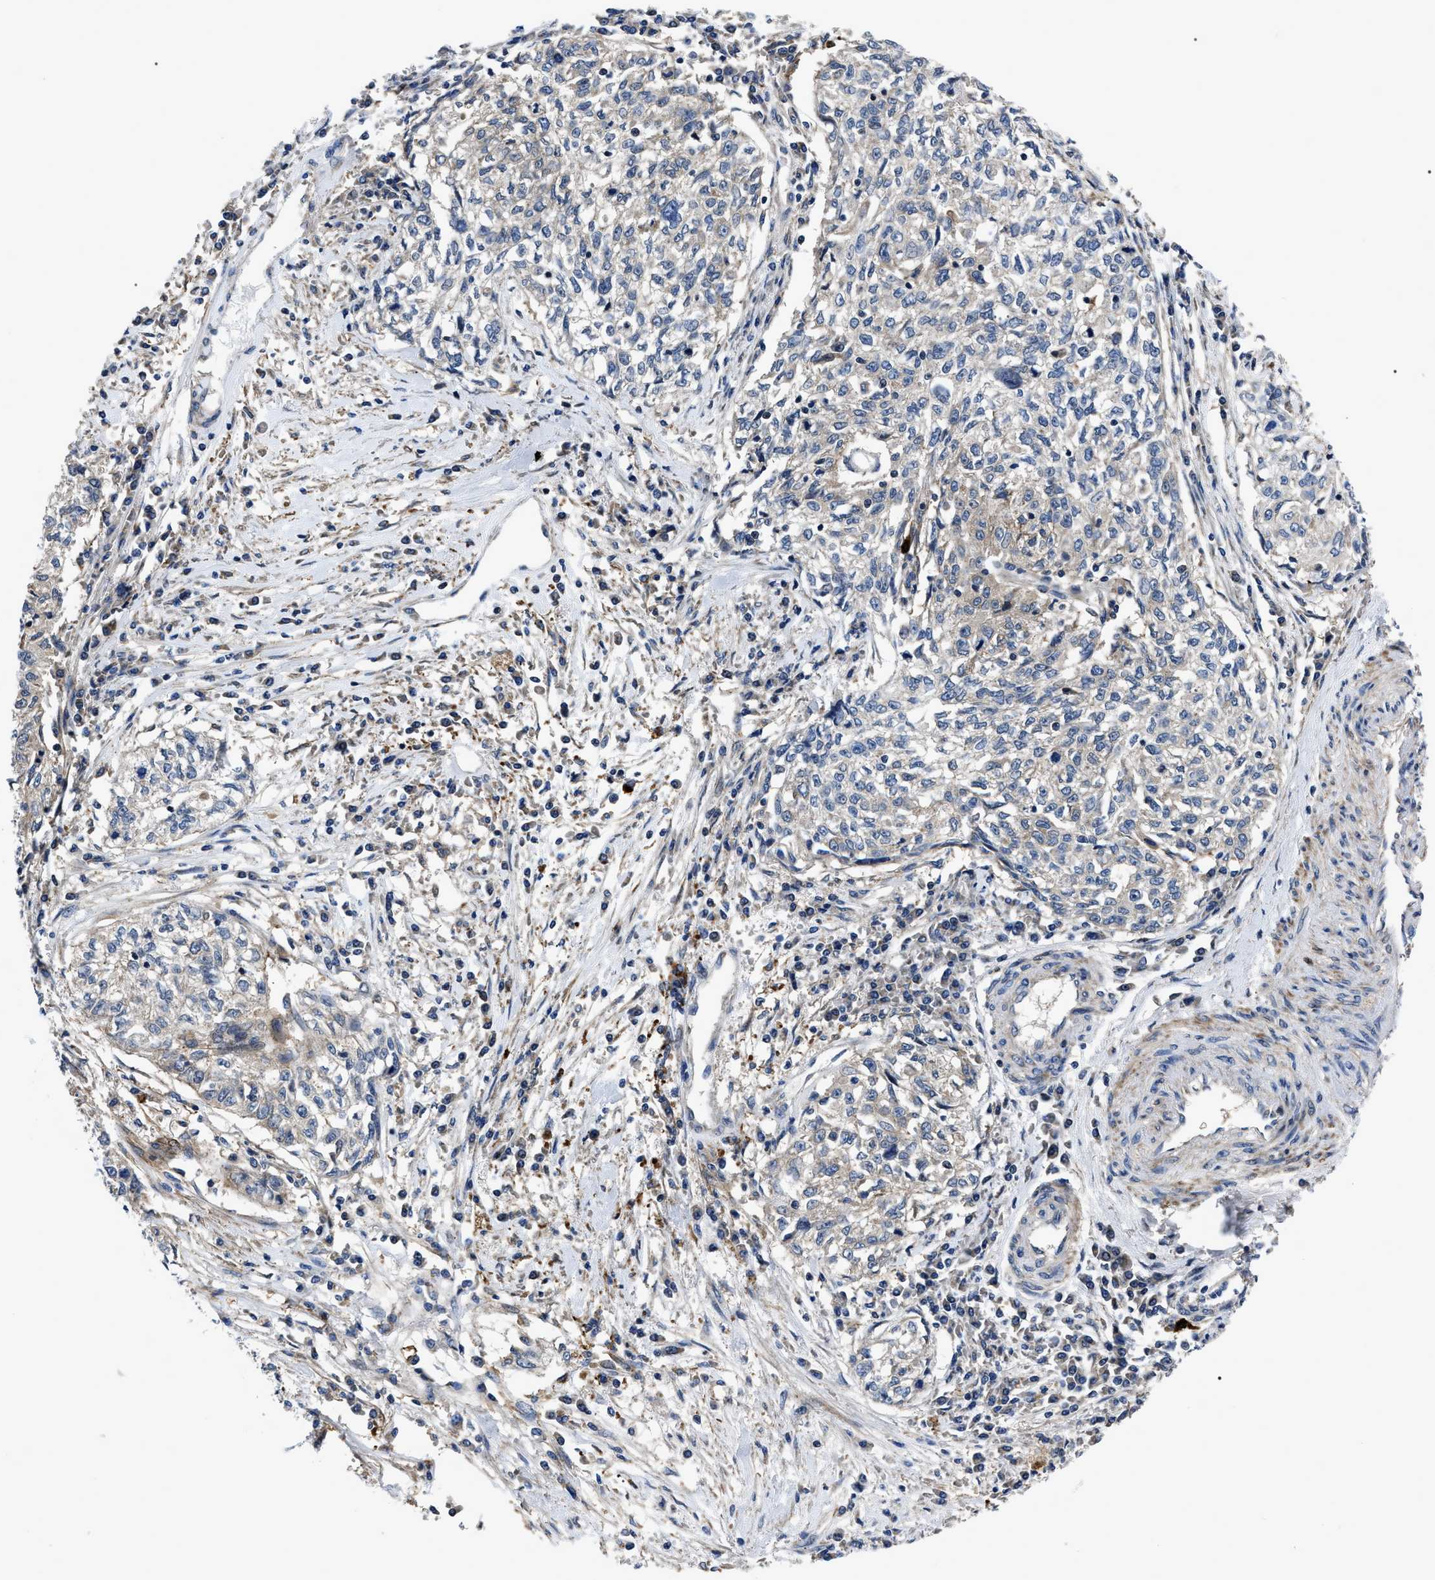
{"staining": {"intensity": "weak", "quantity": "<25%", "location": "cytoplasmic/membranous"}, "tissue": "cervical cancer", "cell_type": "Tumor cells", "image_type": "cancer", "snomed": [{"axis": "morphology", "description": "Squamous cell carcinoma, NOS"}, {"axis": "topography", "description": "Cervix"}], "caption": "Human cervical cancer stained for a protein using IHC exhibits no expression in tumor cells.", "gene": "PPWD1", "patient": {"sex": "female", "age": 57}}